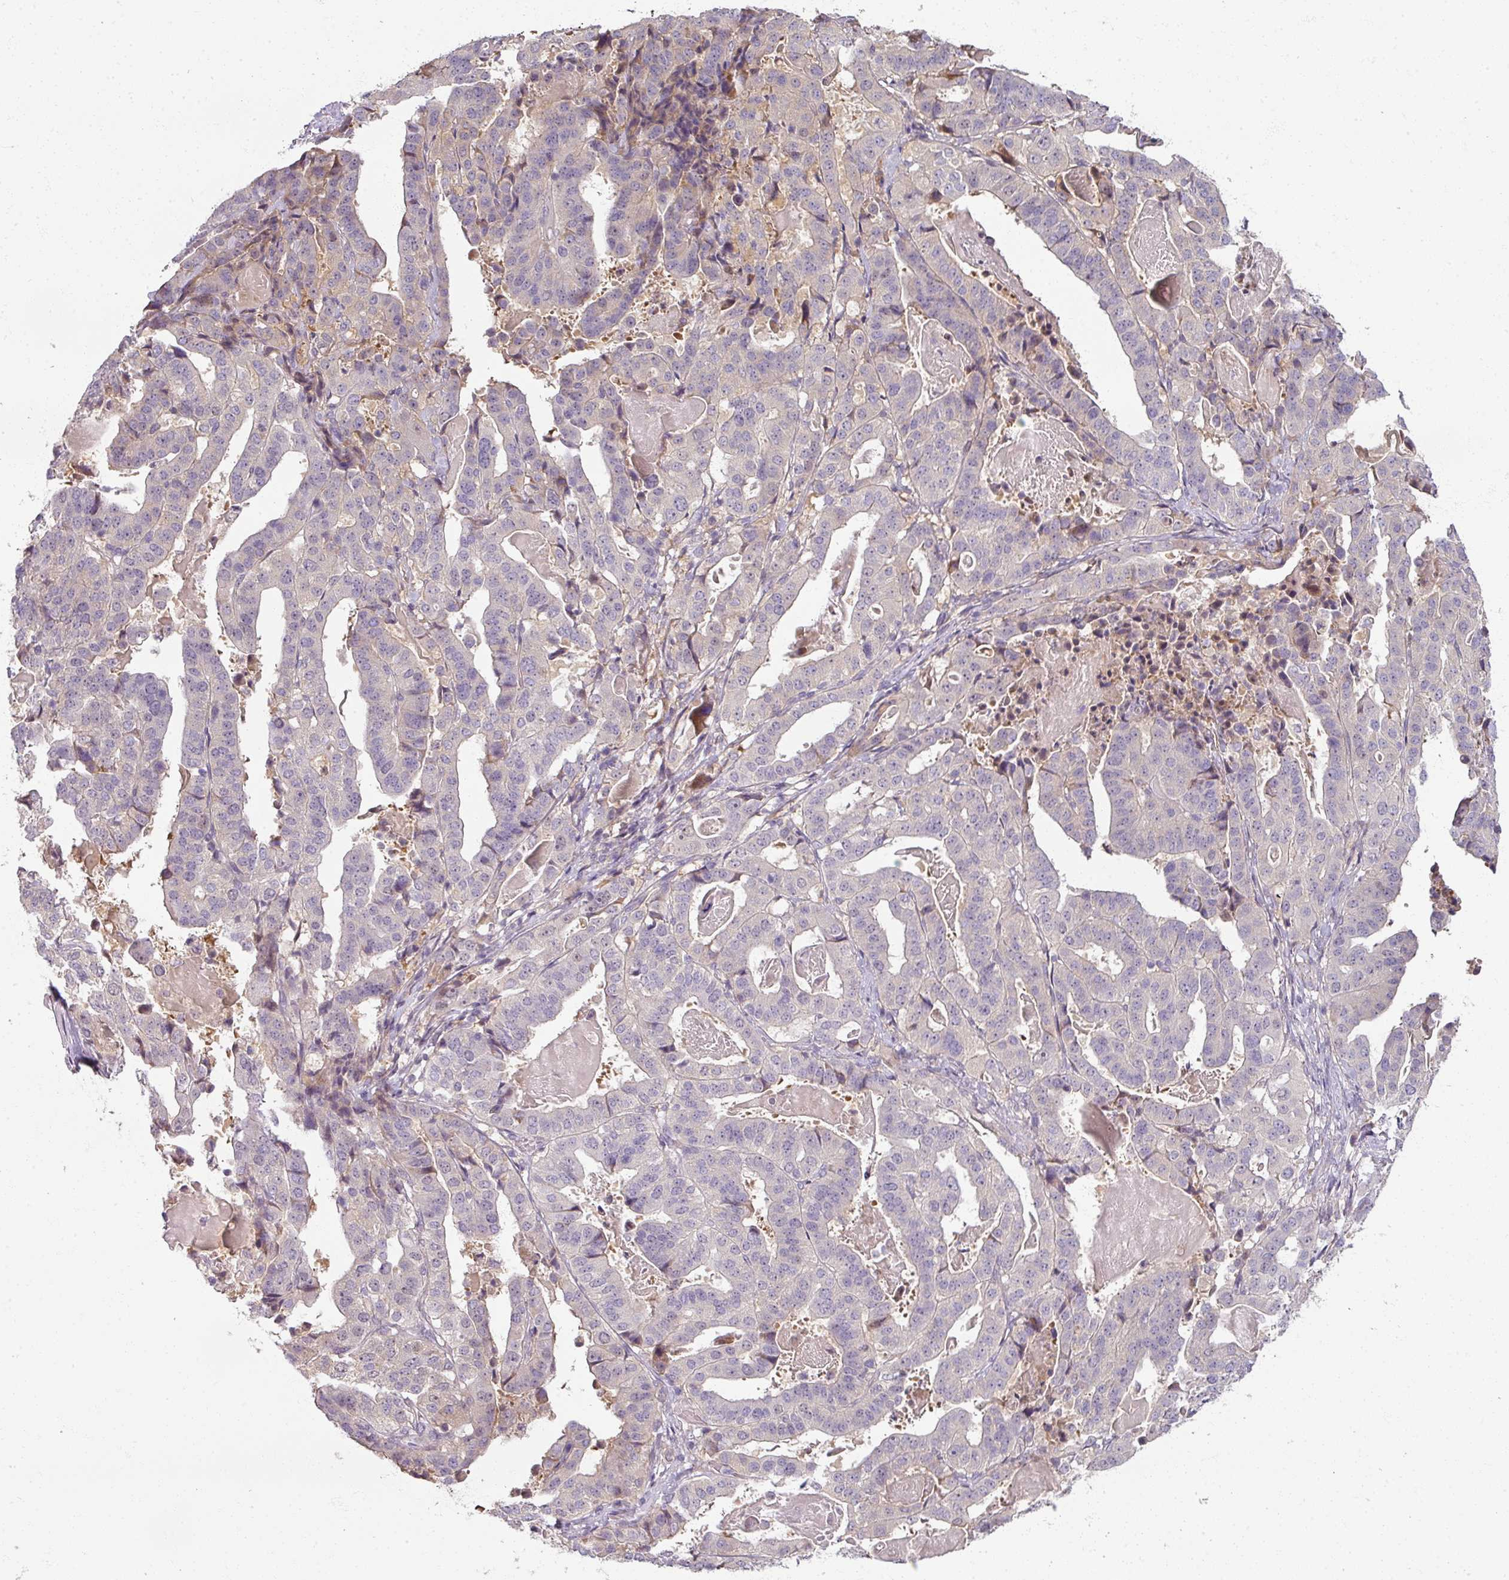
{"staining": {"intensity": "negative", "quantity": "none", "location": "none"}, "tissue": "stomach cancer", "cell_type": "Tumor cells", "image_type": "cancer", "snomed": [{"axis": "morphology", "description": "Adenocarcinoma, NOS"}, {"axis": "topography", "description": "Stomach"}], "caption": "Protein analysis of stomach adenocarcinoma reveals no significant expression in tumor cells.", "gene": "MYMK", "patient": {"sex": "male", "age": 48}}